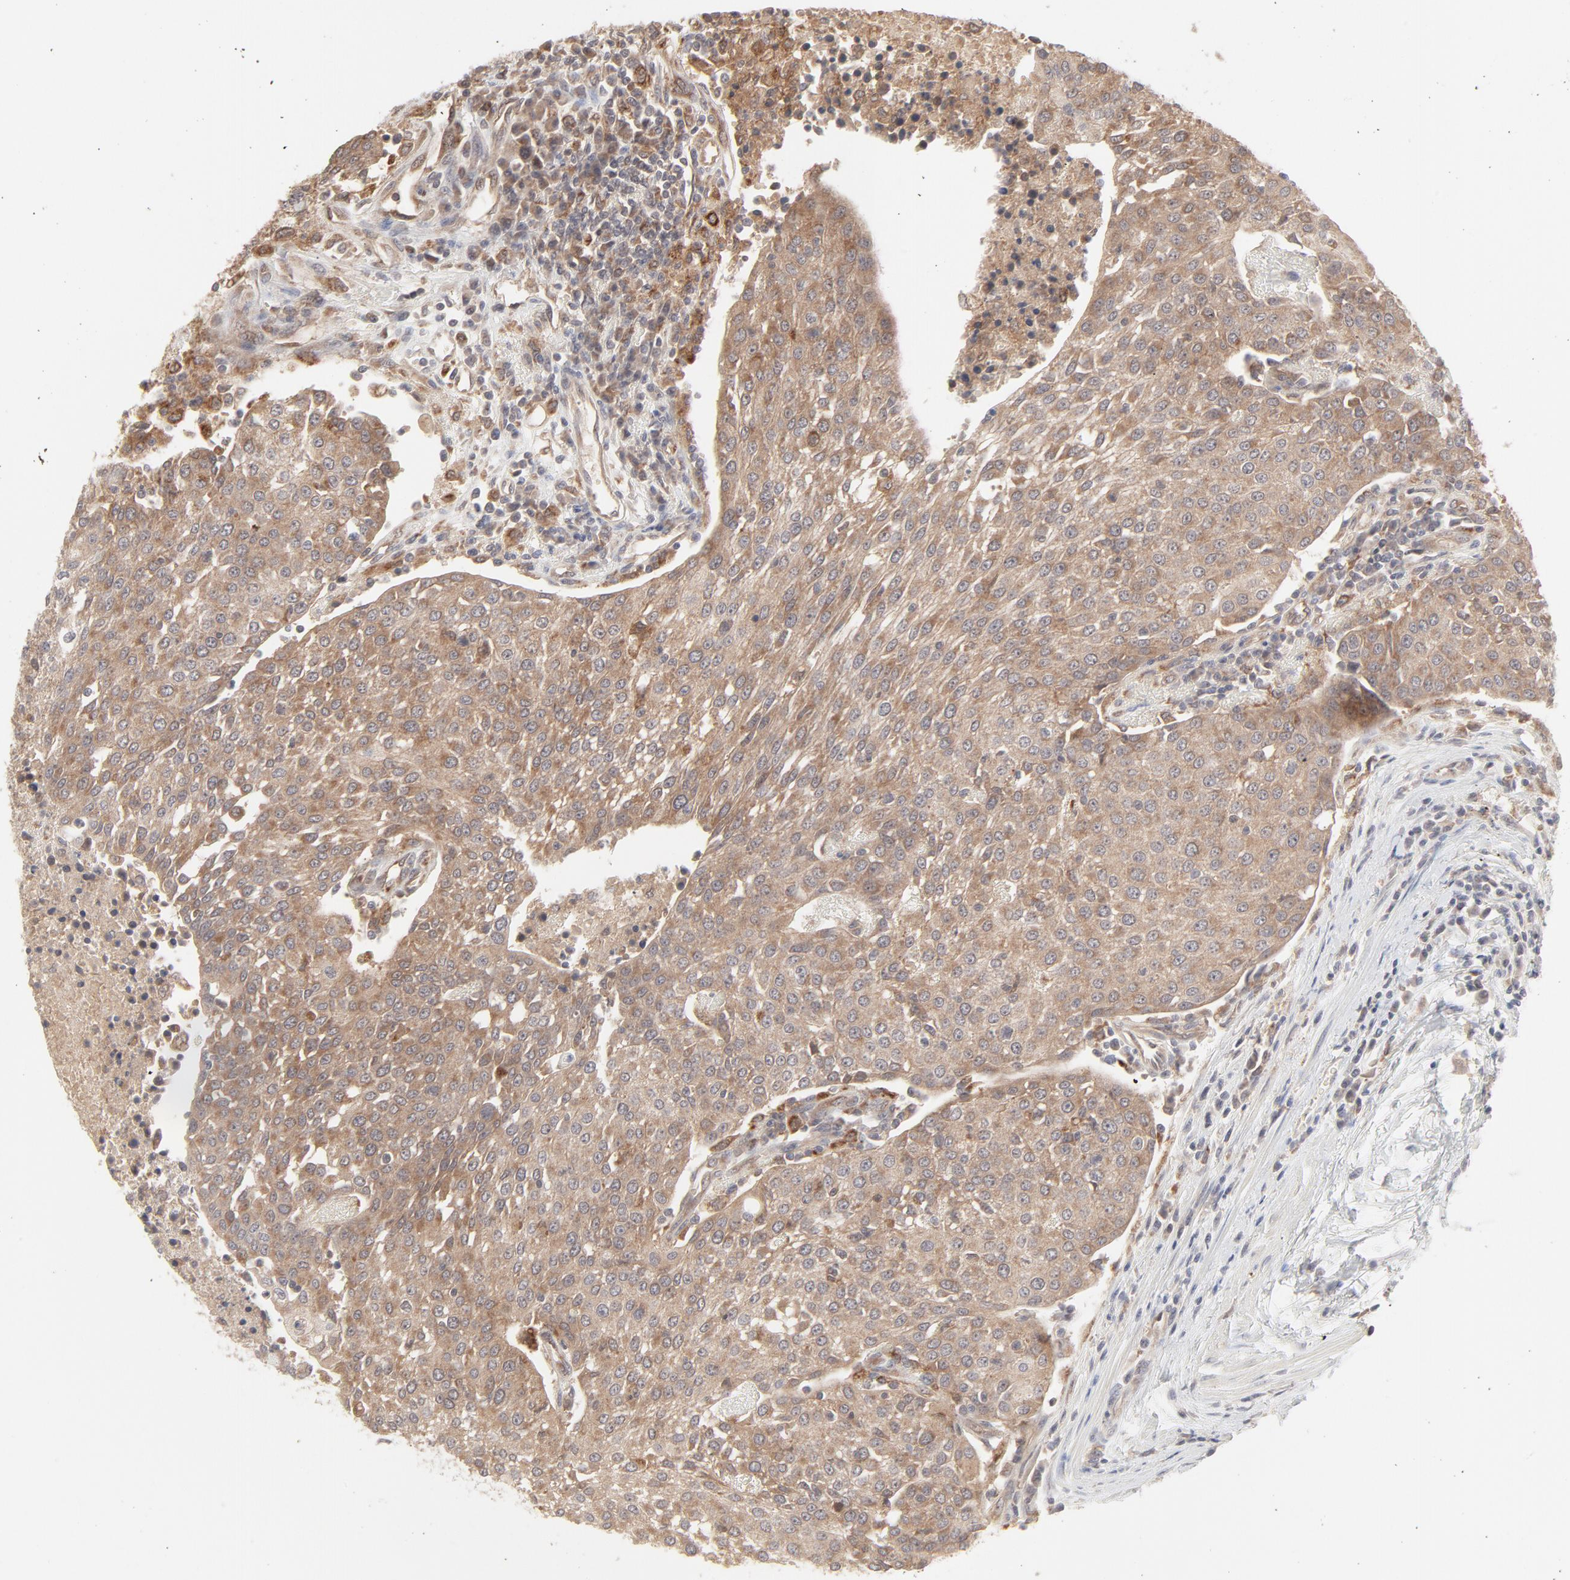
{"staining": {"intensity": "moderate", "quantity": ">75%", "location": "cytoplasmic/membranous"}, "tissue": "urothelial cancer", "cell_type": "Tumor cells", "image_type": "cancer", "snomed": [{"axis": "morphology", "description": "Urothelial carcinoma, High grade"}, {"axis": "topography", "description": "Urinary bladder"}], "caption": "Moderate cytoplasmic/membranous staining is appreciated in about >75% of tumor cells in high-grade urothelial carcinoma.", "gene": "RAB5C", "patient": {"sex": "female", "age": 85}}